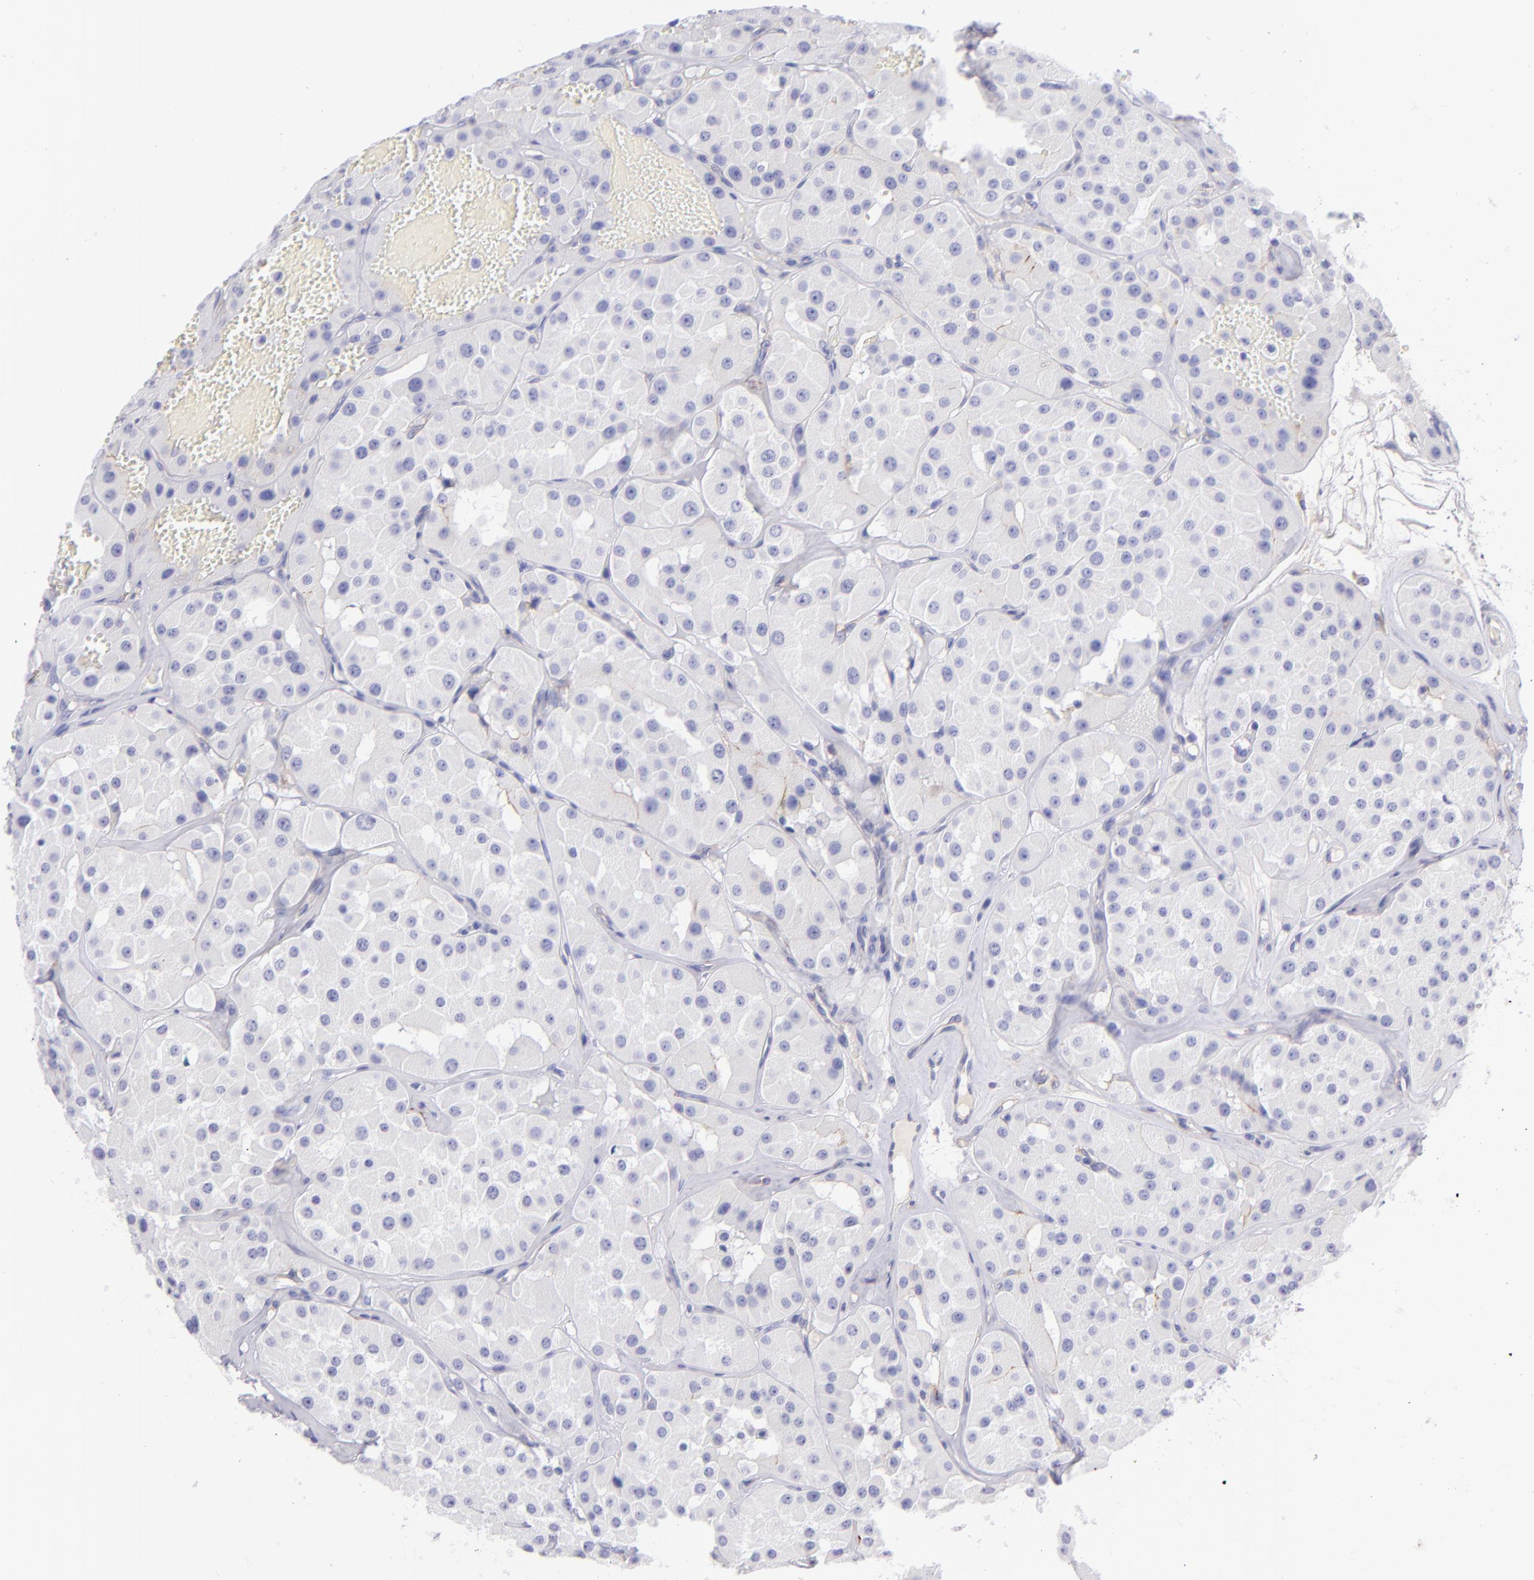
{"staining": {"intensity": "negative", "quantity": "none", "location": "none"}, "tissue": "renal cancer", "cell_type": "Tumor cells", "image_type": "cancer", "snomed": [{"axis": "morphology", "description": "Adenocarcinoma, uncertain malignant potential"}, {"axis": "topography", "description": "Kidney"}], "caption": "Renal cancer was stained to show a protein in brown. There is no significant positivity in tumor cells.", "gene": "CD81", "patient": {"sex": "male", "age": 63}}